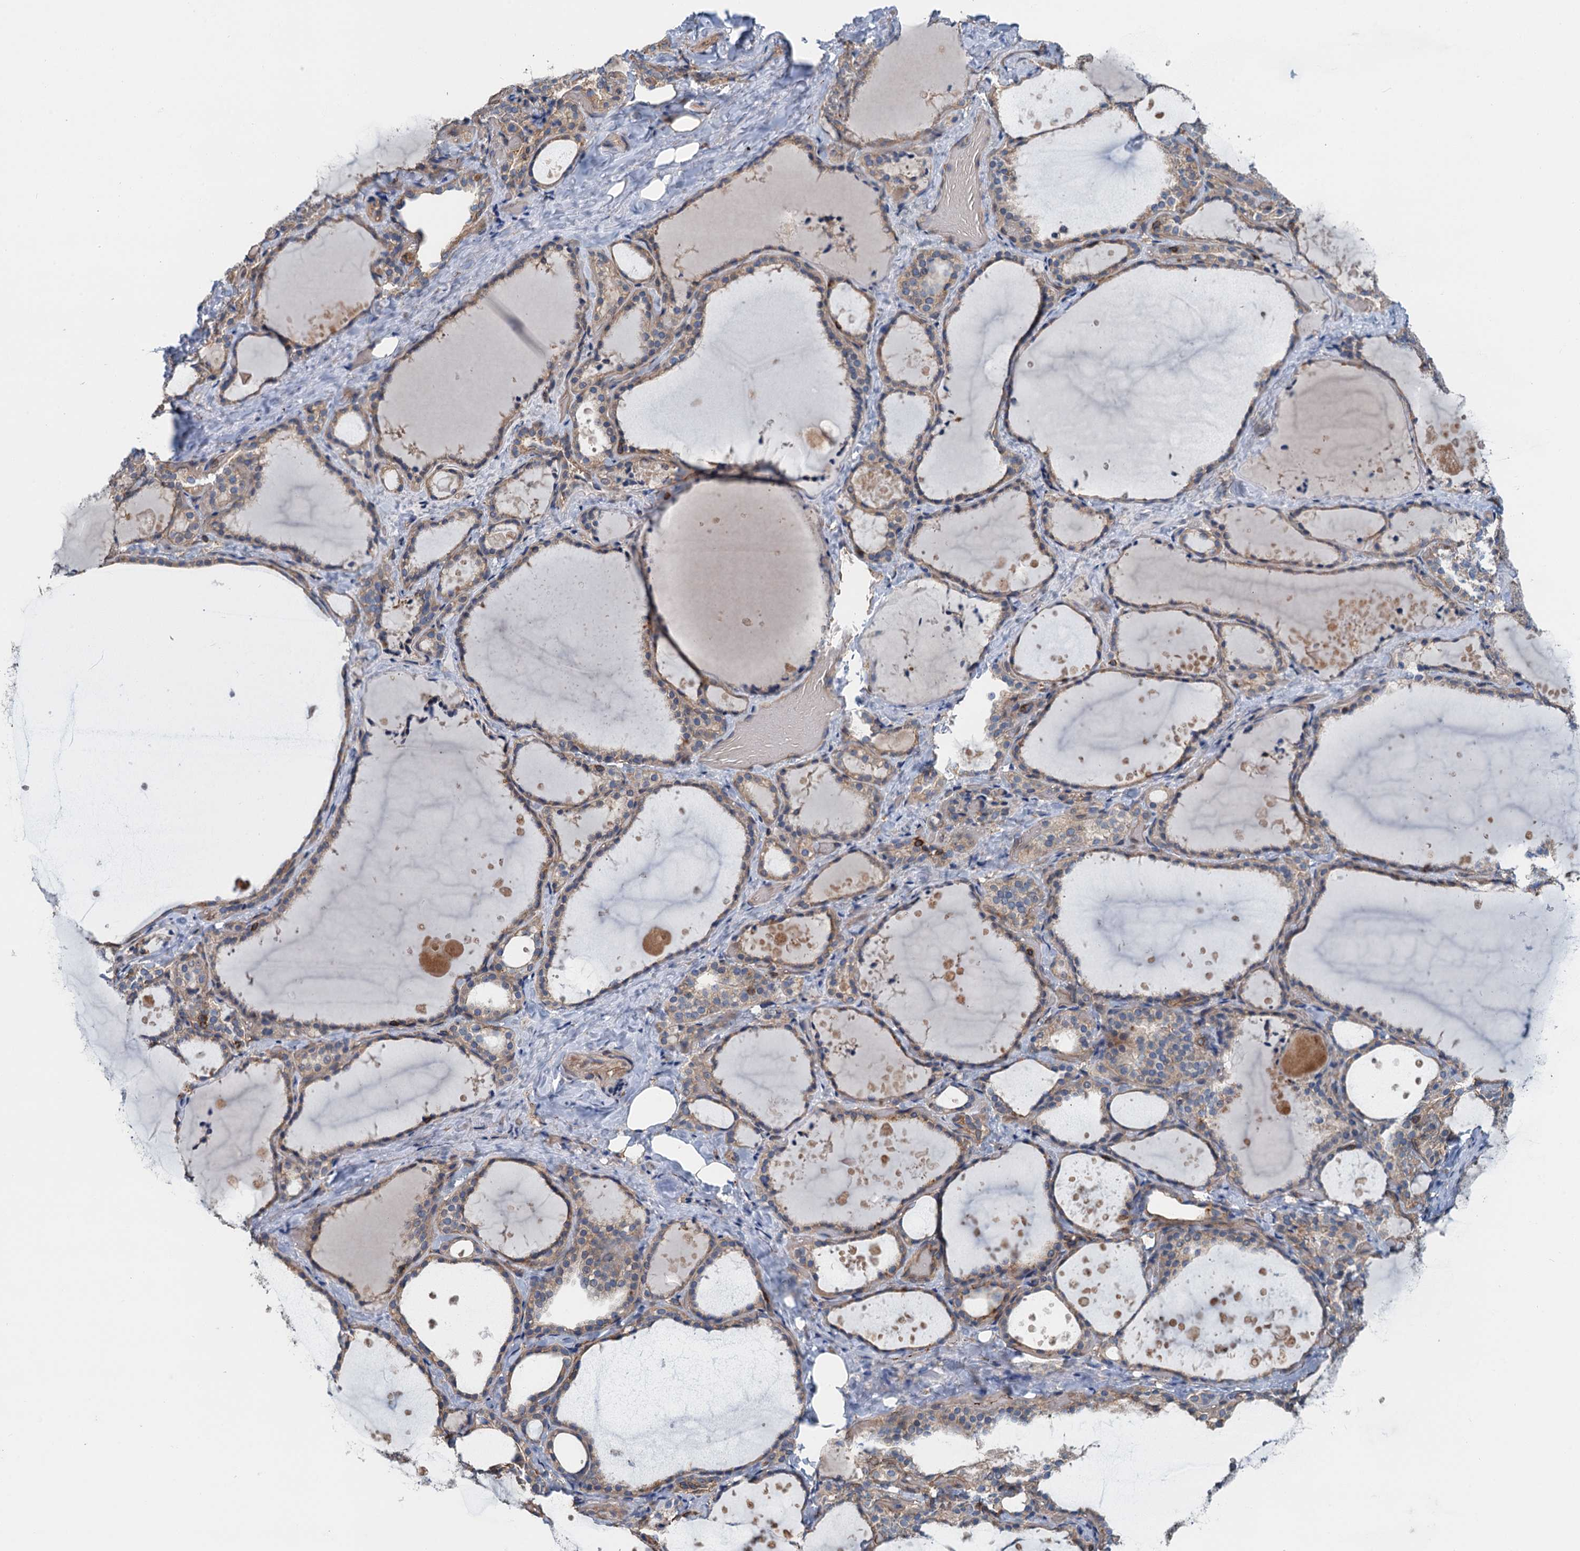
{"staining": {"intensity": "weak", "quantity": ">75%", "location": "cytoplasmic/membranous"}, "tissue": "thyroid gland", "cell_type": "Glandular cells", "image_type": "normal", "snomed": [{"axis": "morphology", "description": "Normal tissue, NOS"}, {"axis": "topography", "description": "Thyroid gland"}], "caption": "Normal thyroid gland exhibits weak cytoplasmic/membranous positivity in approximately >75% of glandular cells (DAB (3,3'-diaminobenzidine) = brown stain, brightfield microscopy at high magnification)..", "gene": "ROGDI", "patient": {"sex": "female", "age": 44}}